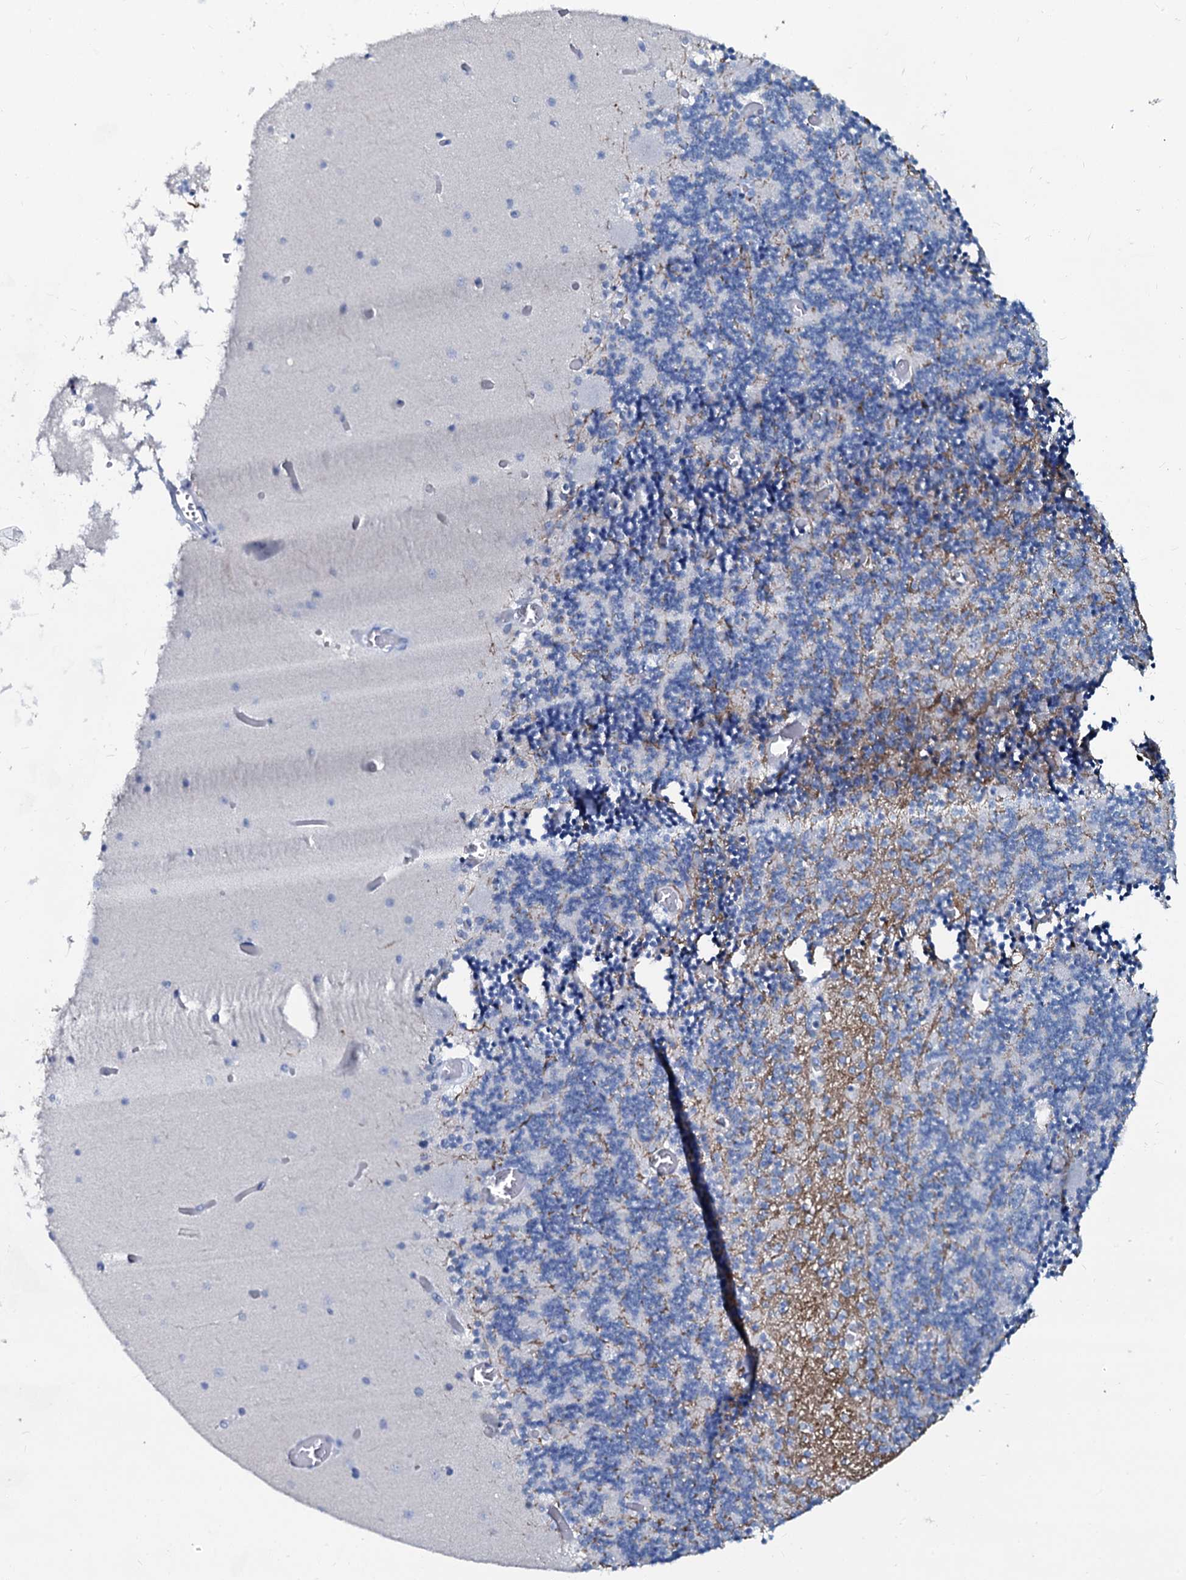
{"staining": {"intensity": "negative", "quantity": "none", "location": "none"}, "tissue": "cerebellum", "cell_type": "Cells in granular layer", "image_type": "normal", "snomed": [{"axis": "morphology", "description": "Normal tissue, NOS"}, {"axis": "topography", "description": "Cerebellum"}], "caption": "The photomicrograph displays no staining of cells in granular layer in normal cerebellum. The staining is performed using DAB (3,3'-diaminobenzidine) brown chromogen with nuclei counter-stained in using hematoxylin.", "gene": "SLC4A7", "patient": {"sex": "female", "age": 28}}